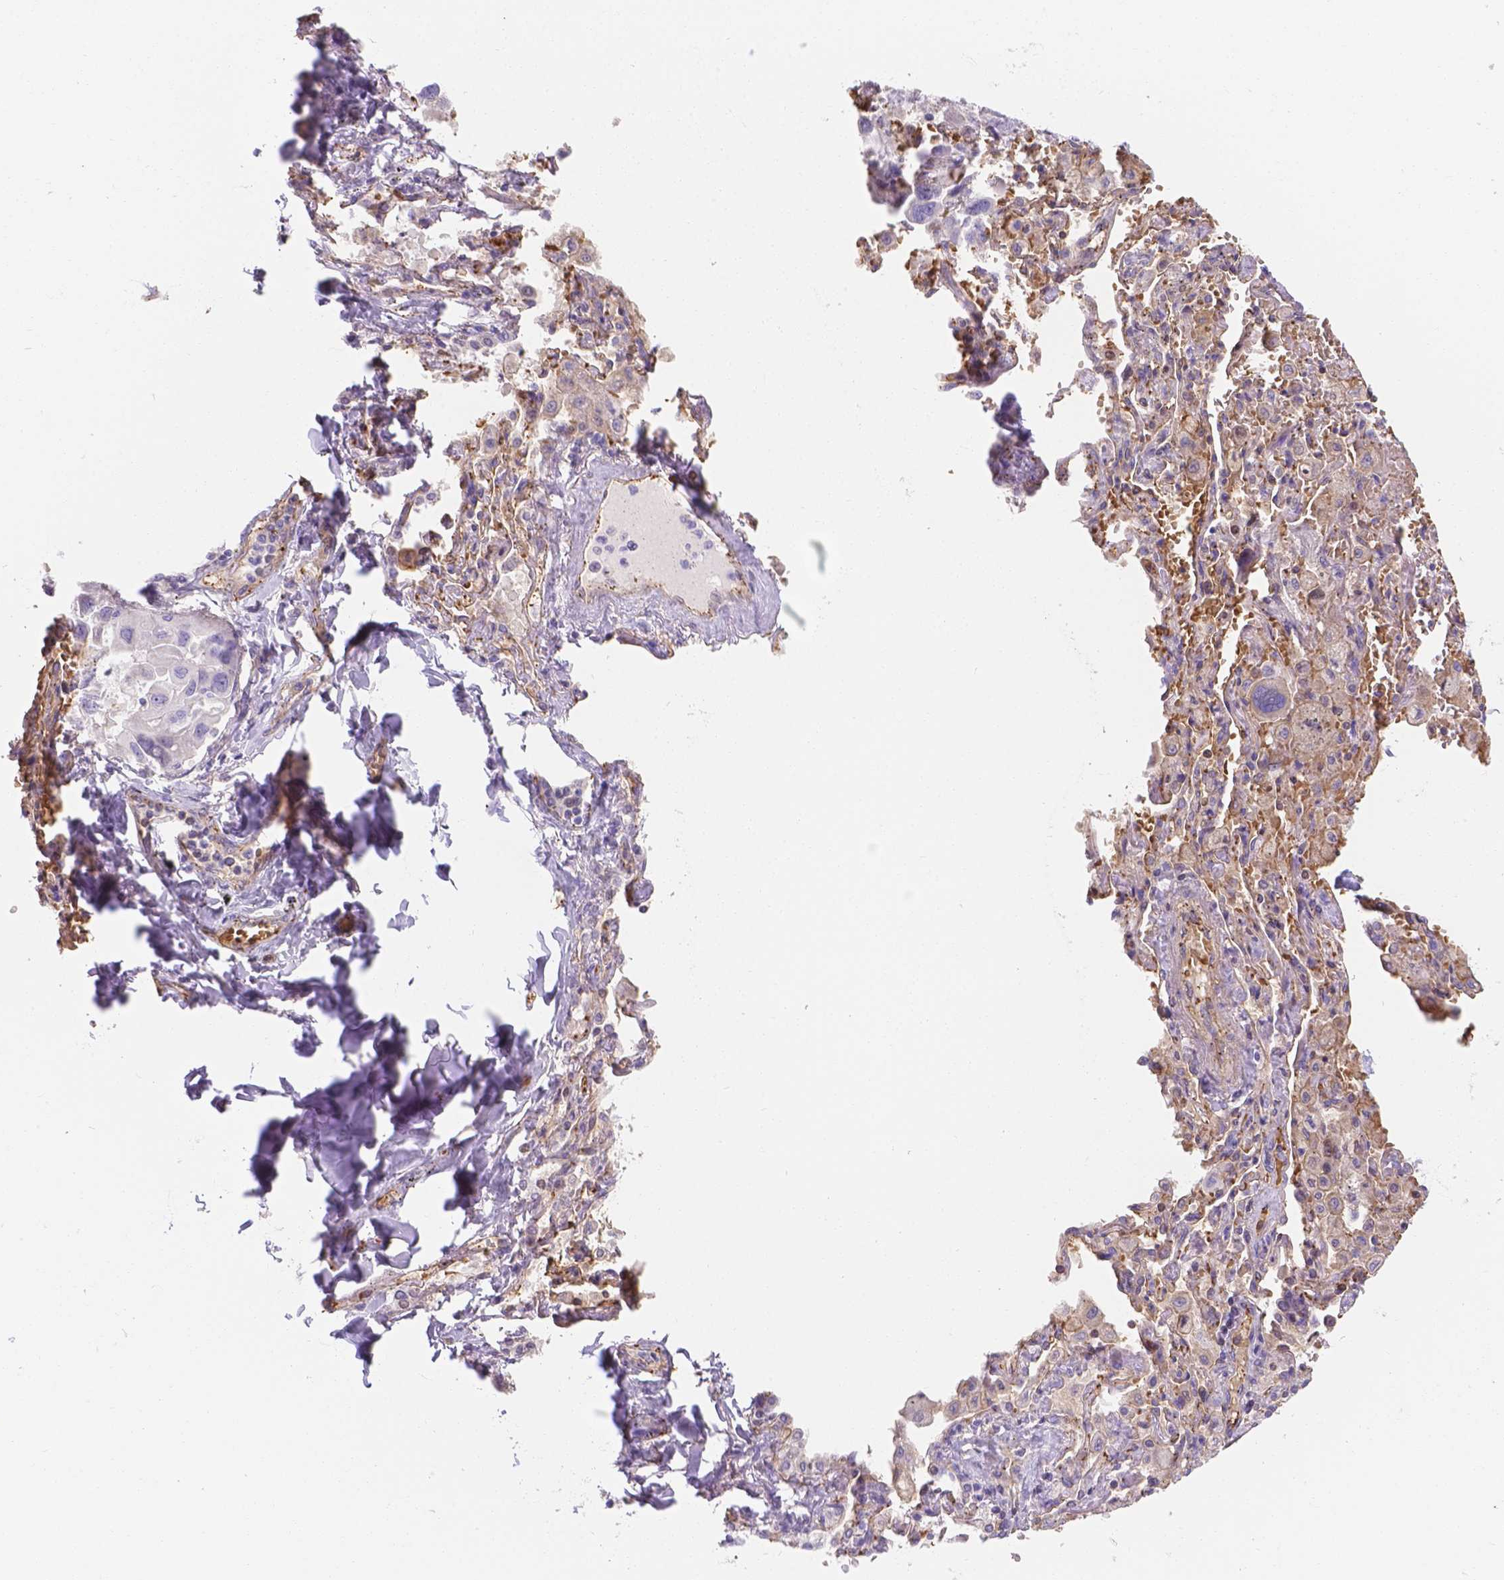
{"staining": {"intensity": "negative", "quantity": "none", "location": "none"}, "tissue": "lung cancer", "cell_type": "Tumor cells", "image_type": "cancer", "snomed": [{"axis": "morphology", "description": "Adenocarcinoma, NOS"}, {"axis": "topography", "description": "Lung"}], "caption": "Photomicrograph shows no protein positivity in tumor cells of adenocarcinoma (lung) tissue.", "gene": "SLC40A1", "patient": {"sex": "male", "age": 64}}